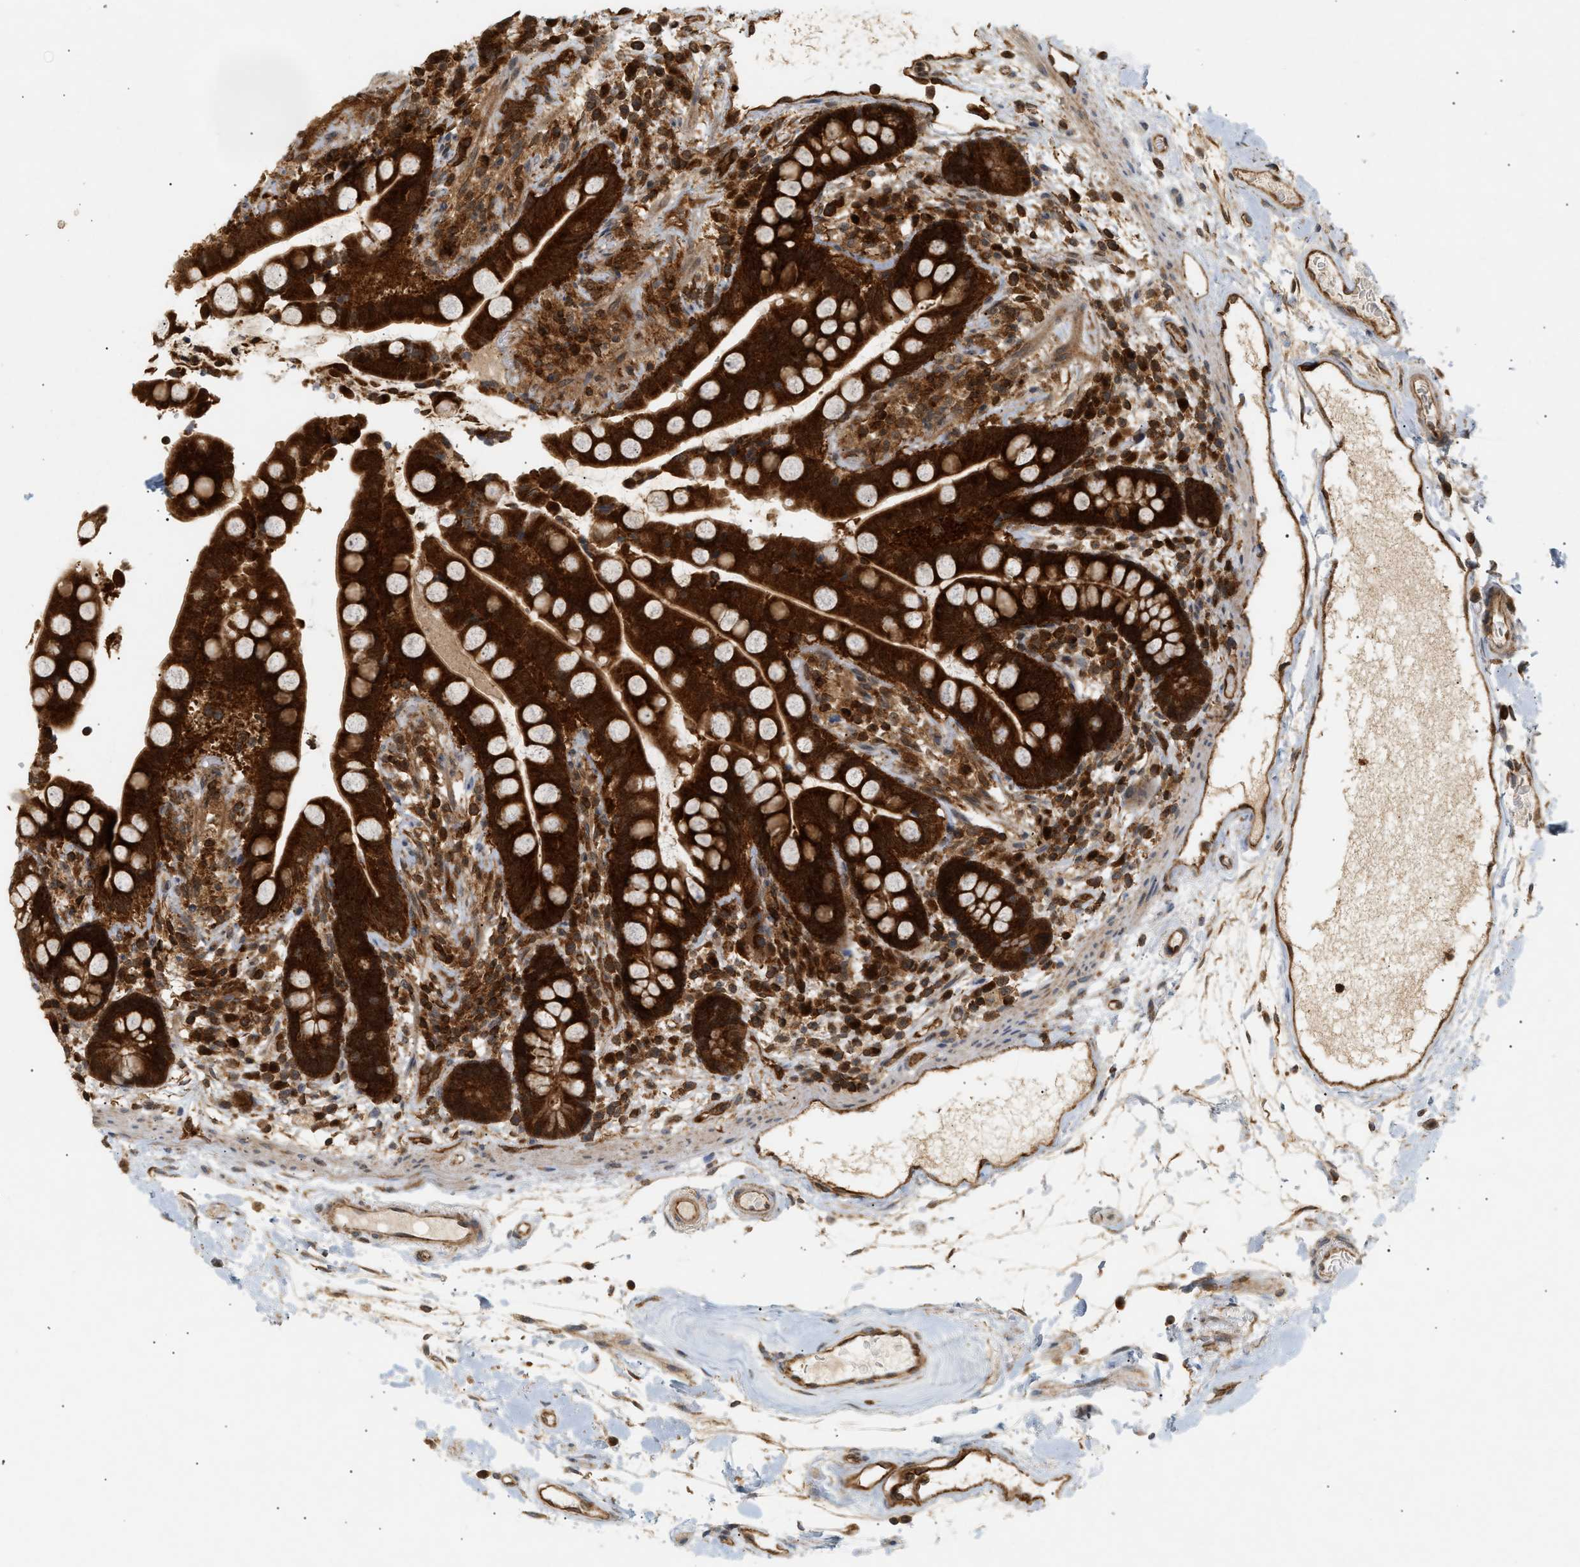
{"staining": {"intensity": "moderate", "quantity": ">75%", "location": "cytoplasmic/membranous"}, "tissue": "colon", "cell_type": "Endothelial cells", "image_type": "normal", "snomed": [{"axis": "morphology", "description": "Normal tissue, NOS"}, {"axis": "topography", "description": "Colon"}], "caption": "Normal colon was stained to show a protein in brown. There is medium levels of moderate cytoplasmic/membranous expression in approximately >75% of endothelial cells. (DAB (3,3'-diaminobenzidine) IHC, brown staining for protein, blue staining for nuclei).", "gene": "SHC1", "patient": {"sex": "male", "age": 73}}